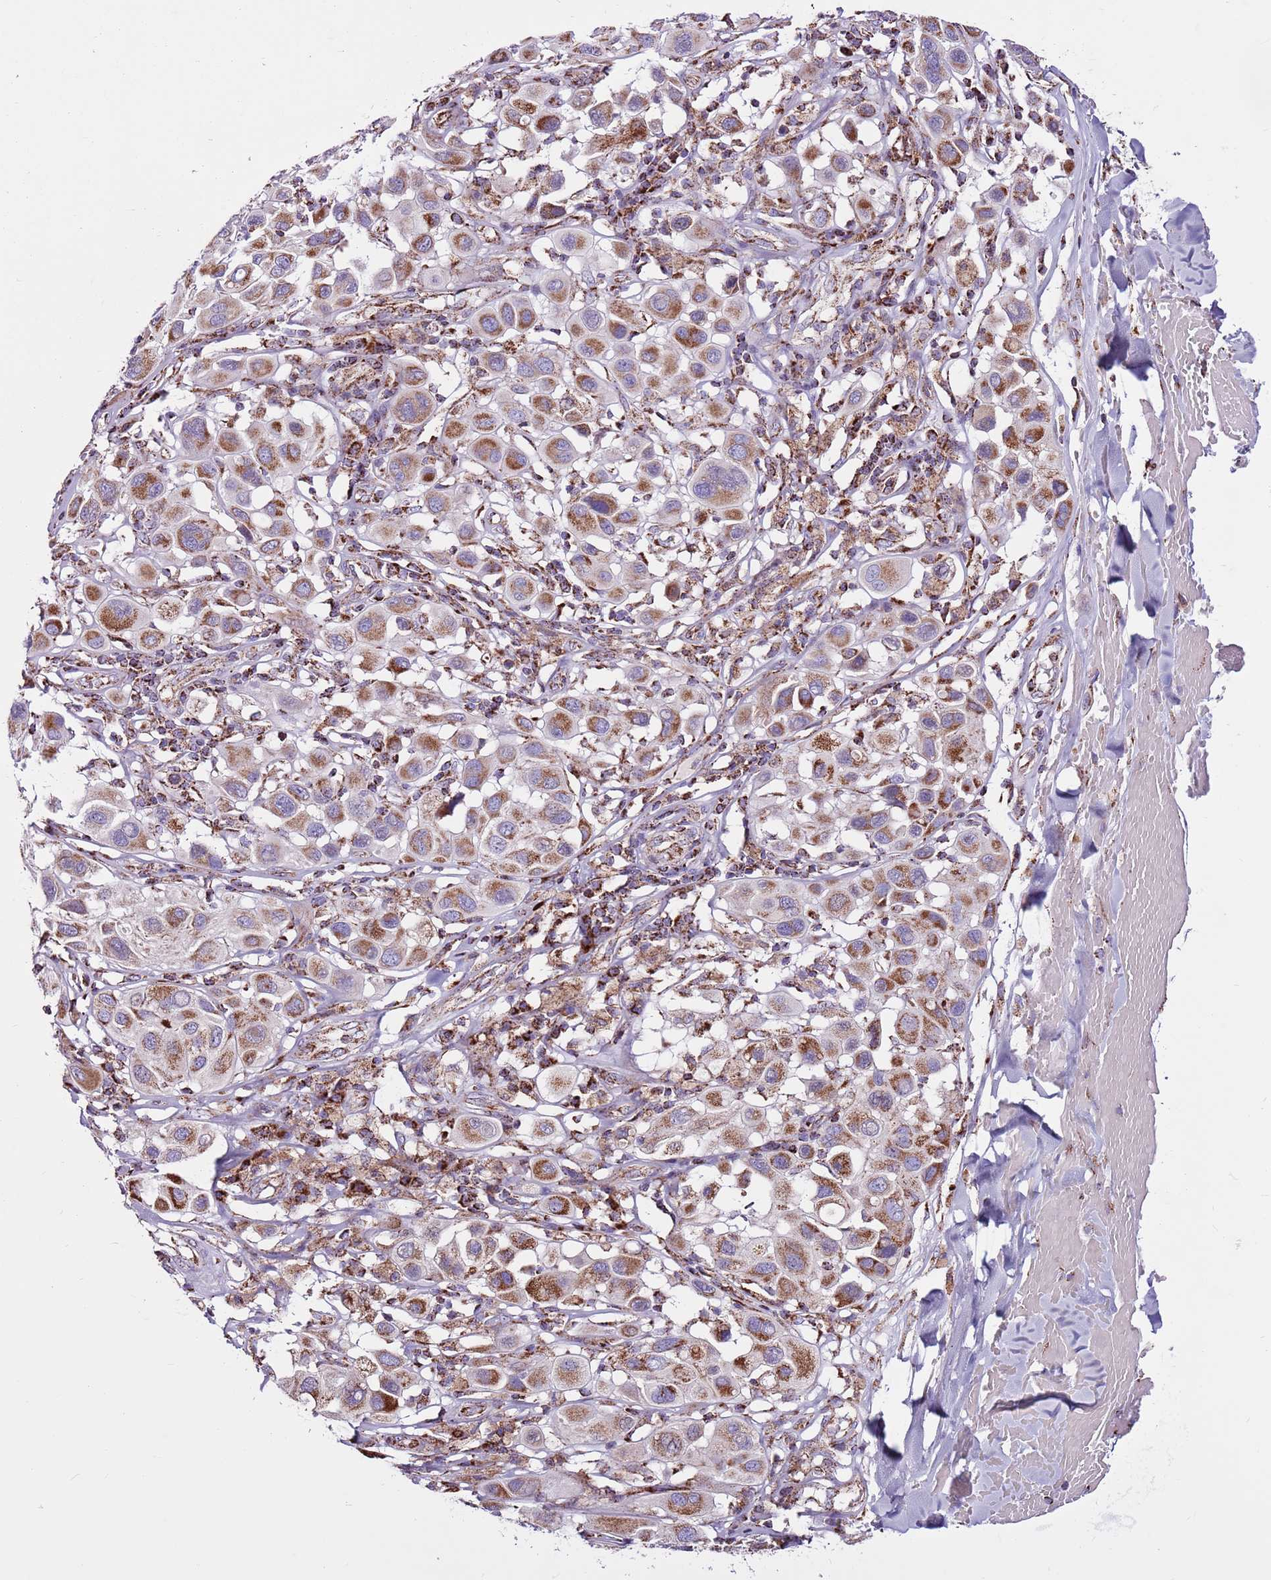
{"staining": {"intensity": "moderate", "quantity": ">75%", "location": "cytoplasmic/membranous"}, "tissue": "melanoma", "cell_type": "Tumor cells", "image_type": "cancer", "snomed": [{"axis": "morphology", "description": "Malignant melanoma, Metastatic site"}, {"axis": "topography", "description": "Skin"}], "caption": "Moderate cytoplasmic/membranous expression is appreciated in about >75% of tumor cells in malignant melanoma (metastatic site).", "gene": "HECTD4", "patient": {"sex": "male", "age": 41}}